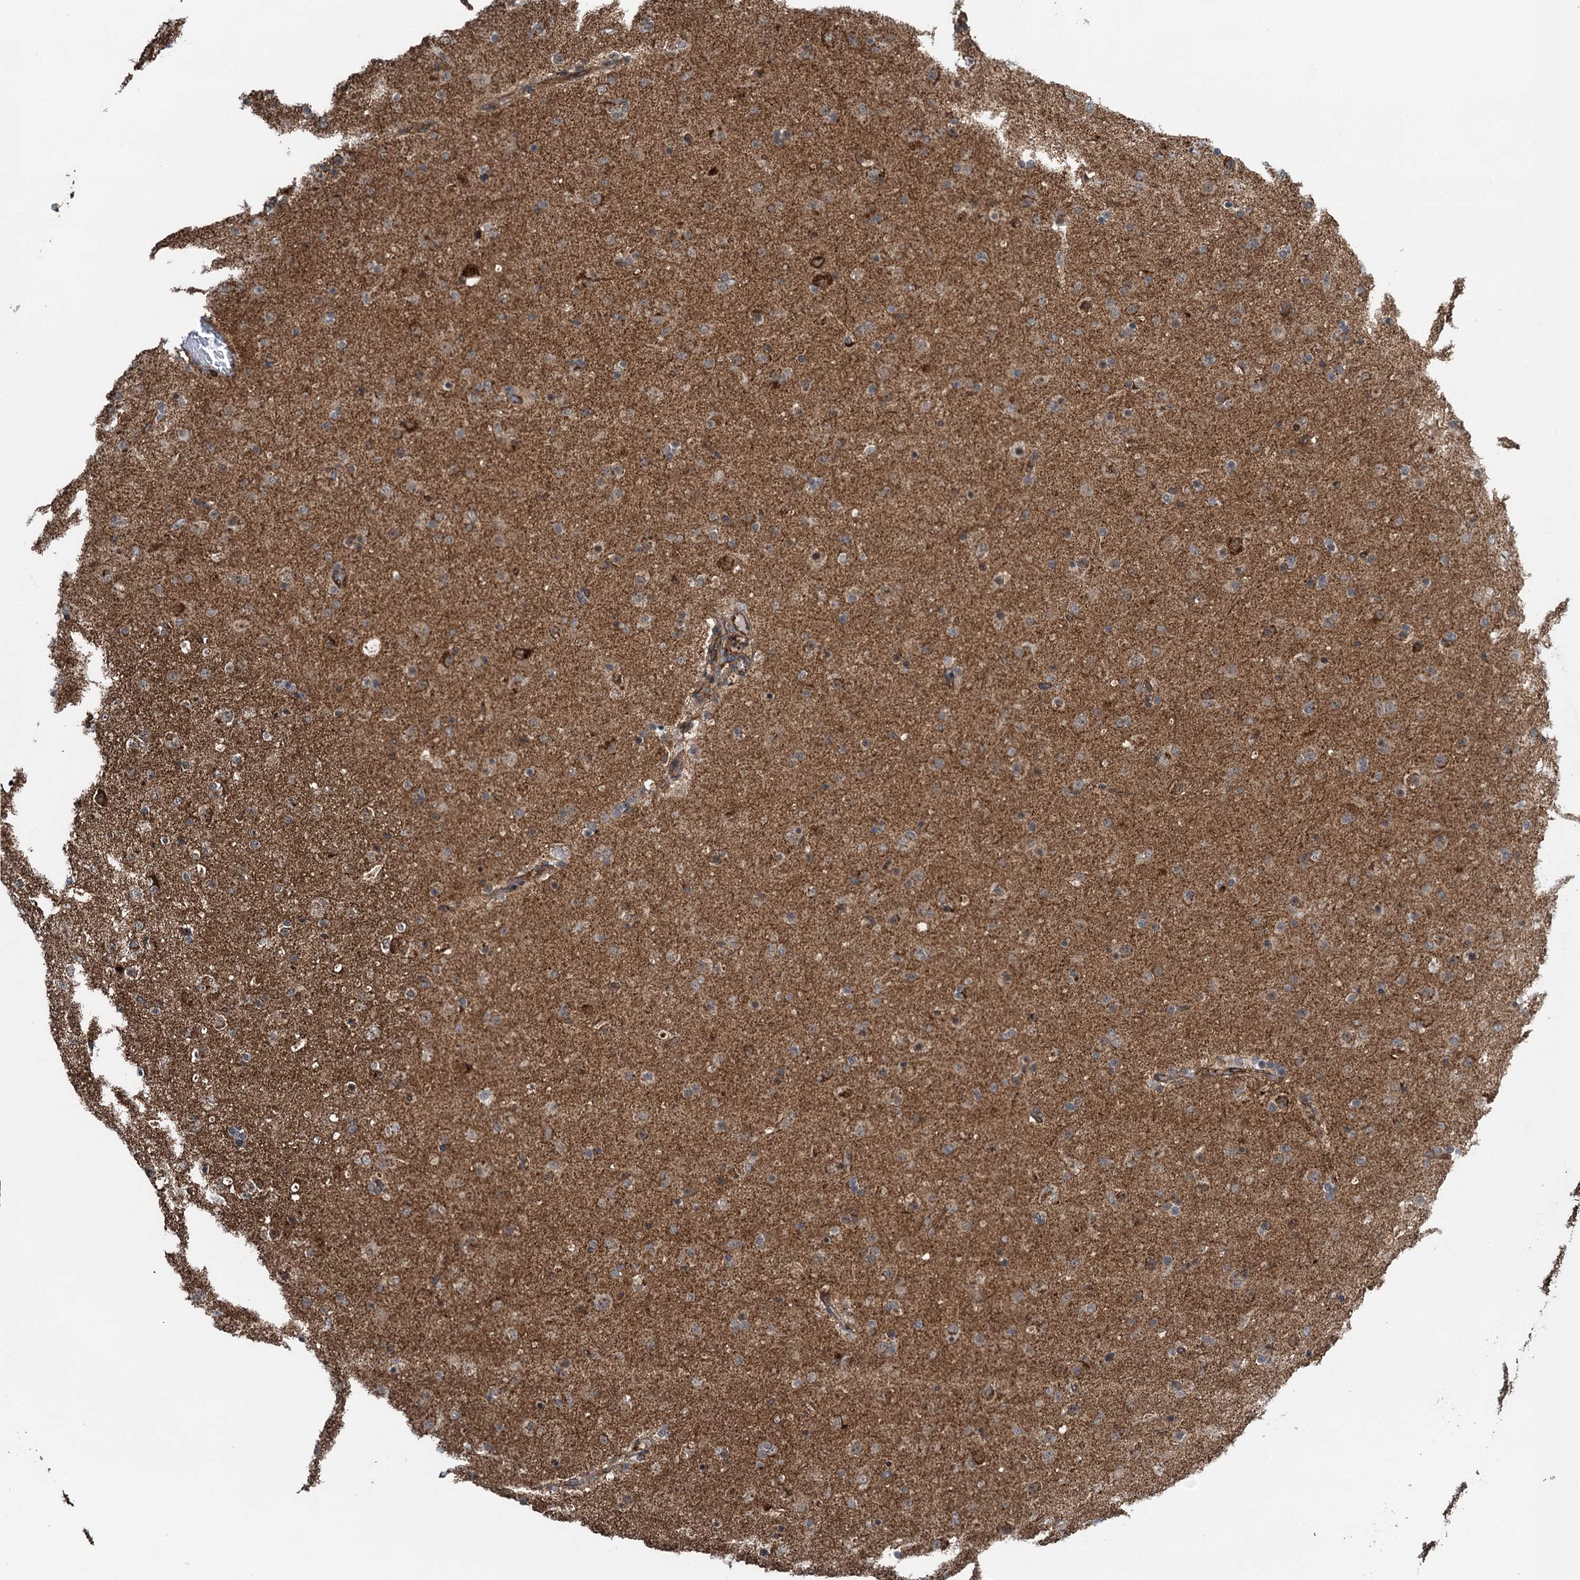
{"staining": {"intensity": "moderate", "quantity": ">75%", "location": "cytoplasmic/membranous"}, "tissue": "glioma", "cell_type": "Tumor cells", "image_type": "cancer", "snomed": [{"axis": "morphology", "description": "Glioma, malignant, Low grade"}, {"axis": "topography", "description": "Brain"}], "caption": "This photomicrograph demonstrates IHC staining of human glioma, with medium moderate cytoplasmic/membranous staining in about >75% of tumor cells.", "gene": "WHAMM", "patient": {"sex": "male", "age": 65}}